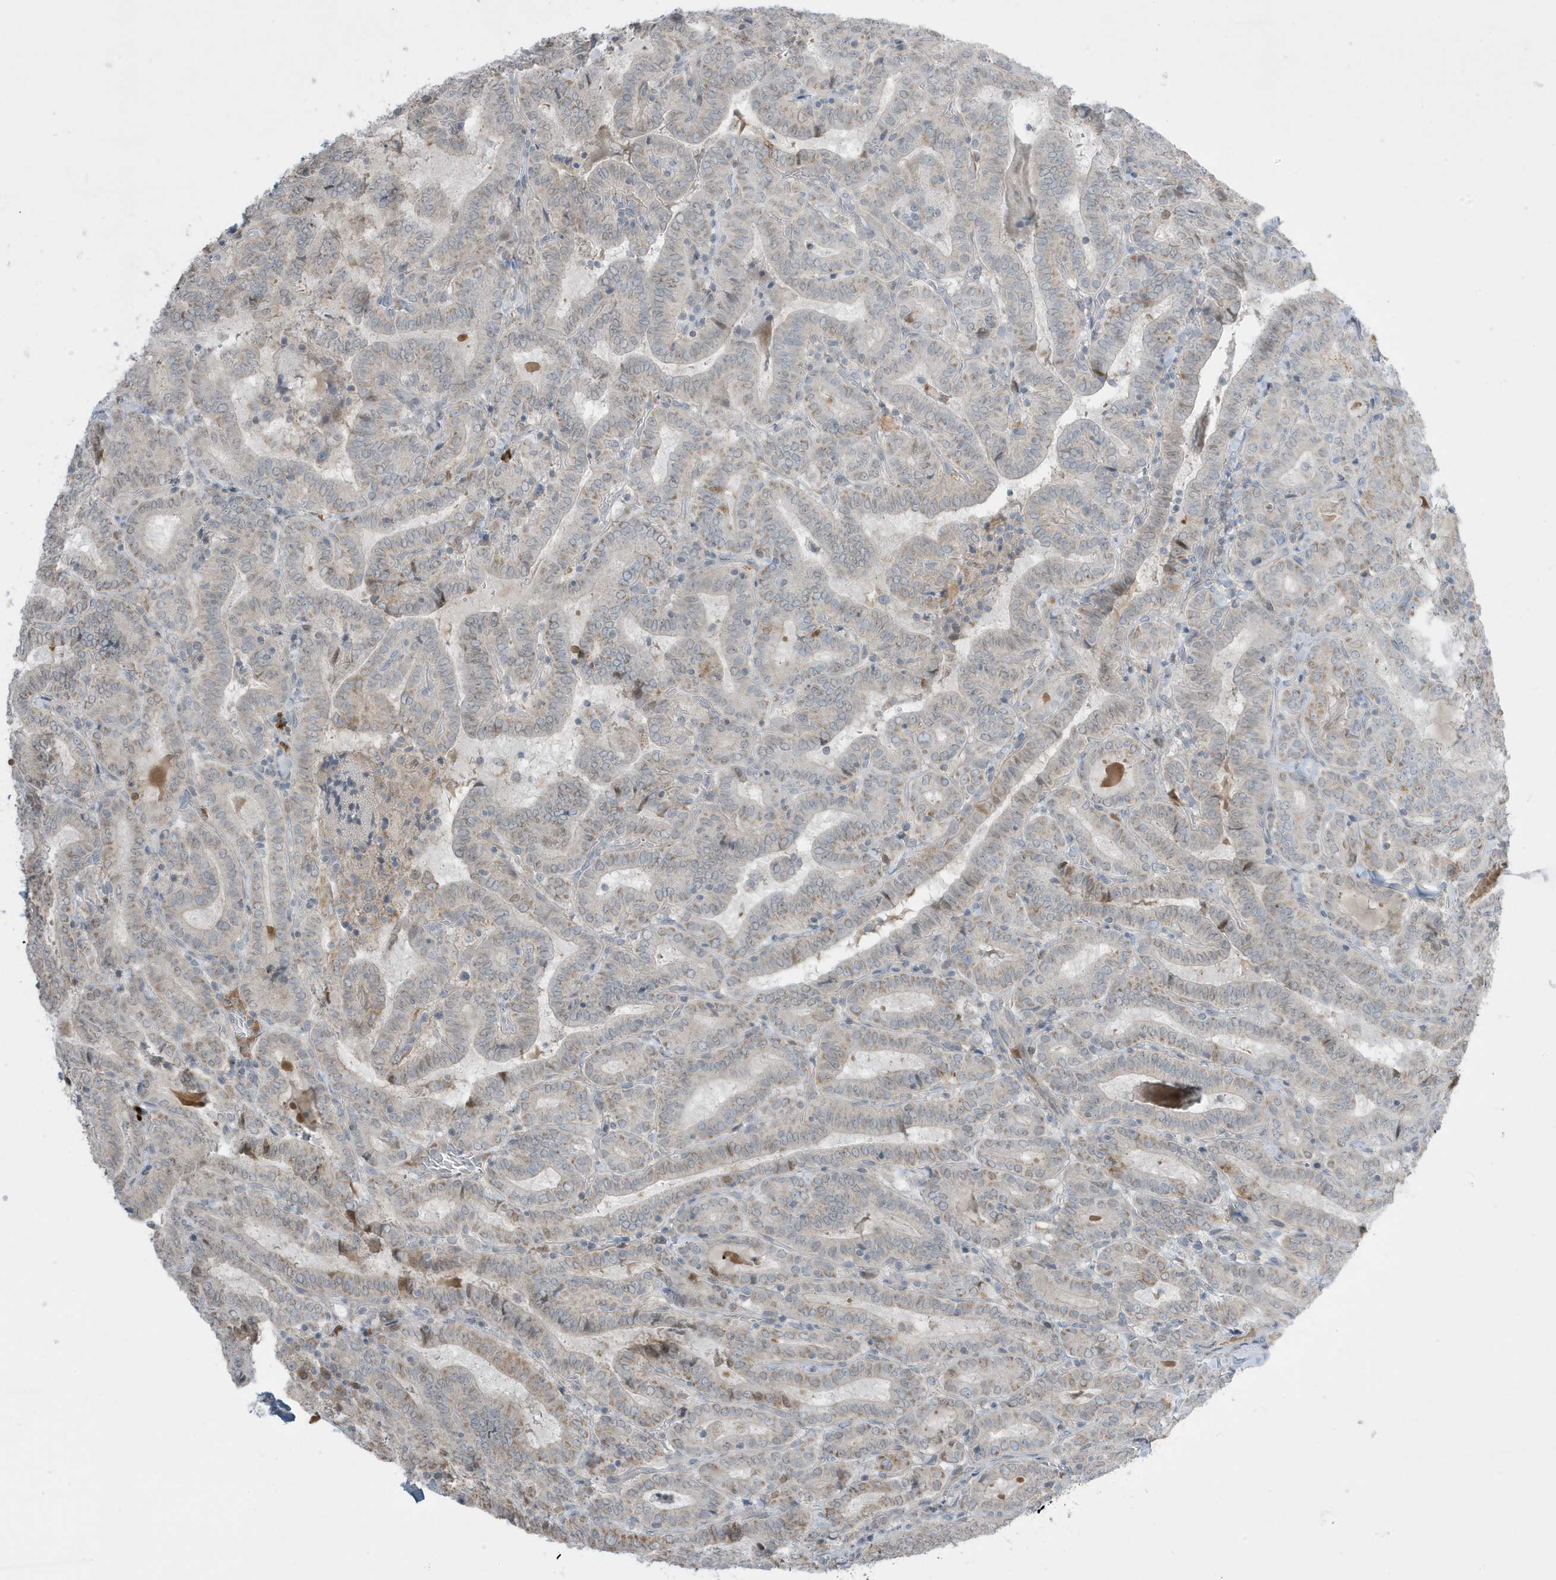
{"staining": {"intensity": "weak", "quantity": "25%-75%", "location": "cytoplasmic/membranous"}, "tissue": "thyroid cancer", "cell_type": "Tumor cells", "image_type": "cancer", "snomed": [{"axis": "morphology", "description": "Papillary adenocarcinoma, NOS"}, {"axis": "topography", "description": "Thyroid gland"}], "caption": "Immunohistochemical staining of thyroid cancer (papillary adenocarcinoma) demonstrates low levels of weak cytoplasmic/membranous expression in approximately 25%-75% of tumor cells. (Stains: DAB in brown, nuclei in blue, Microscopy: brightfield microscopy at high magnification).", "gene": "FNDC1", "patient": {"sex": "female", "age": 72}}